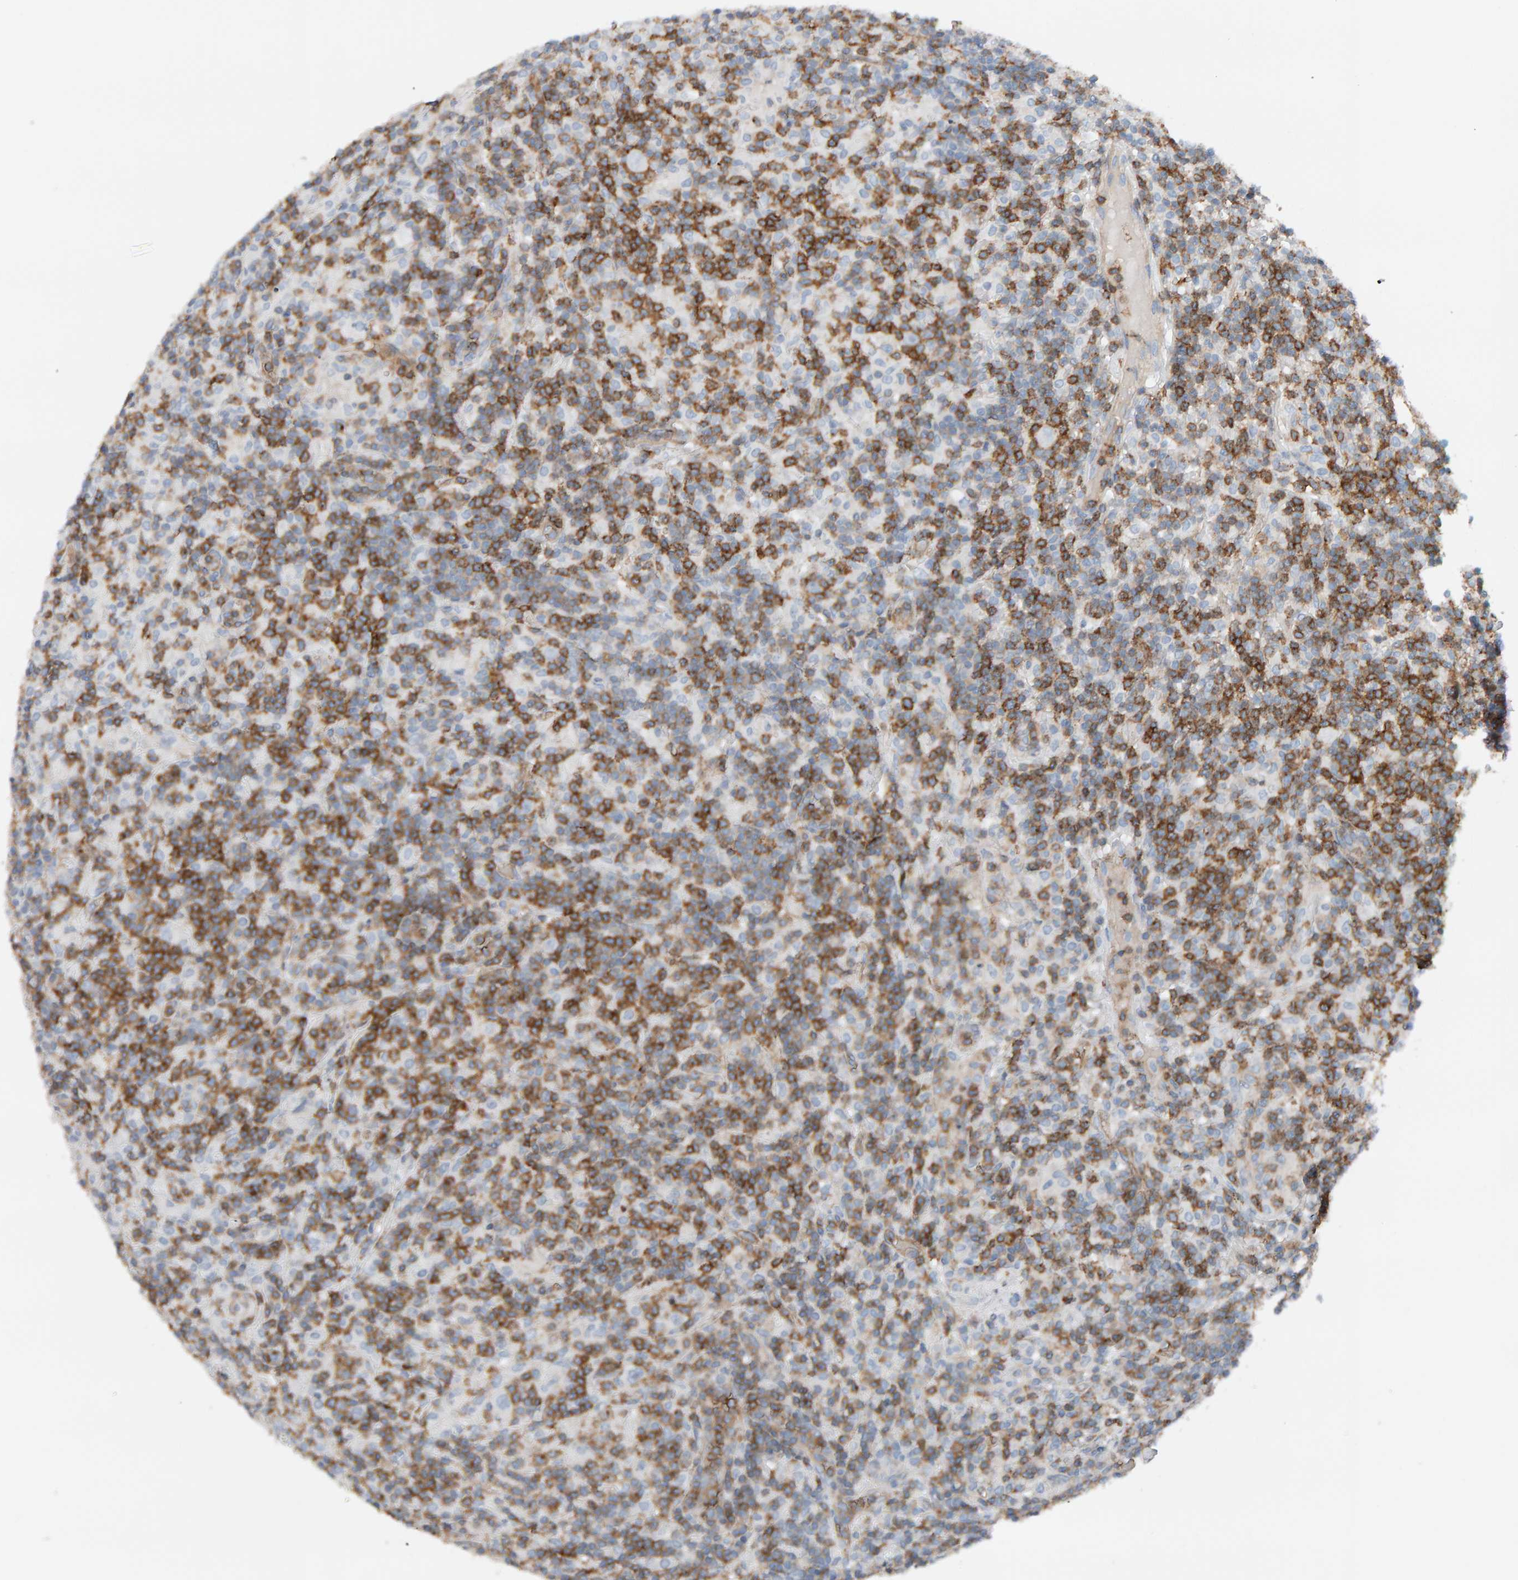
{"staining": {"intensity": "negative", "quantity": "none", "location": "none"}, "tissue": "lymphoma", "cell_type": "Tumor cells", "image_type": "cancer", "snomed": [{"axis": "morphology", "description": "Hodgkin's disease, NOS"}, {"axis": "topography", "description": "Lymph node"}], "caption": "Histopathology image shows no significant protein staining in tumor cells of Hodgkin's disease.", "gene": "FYN", "patient": {"sex": "male", "age": 70}}